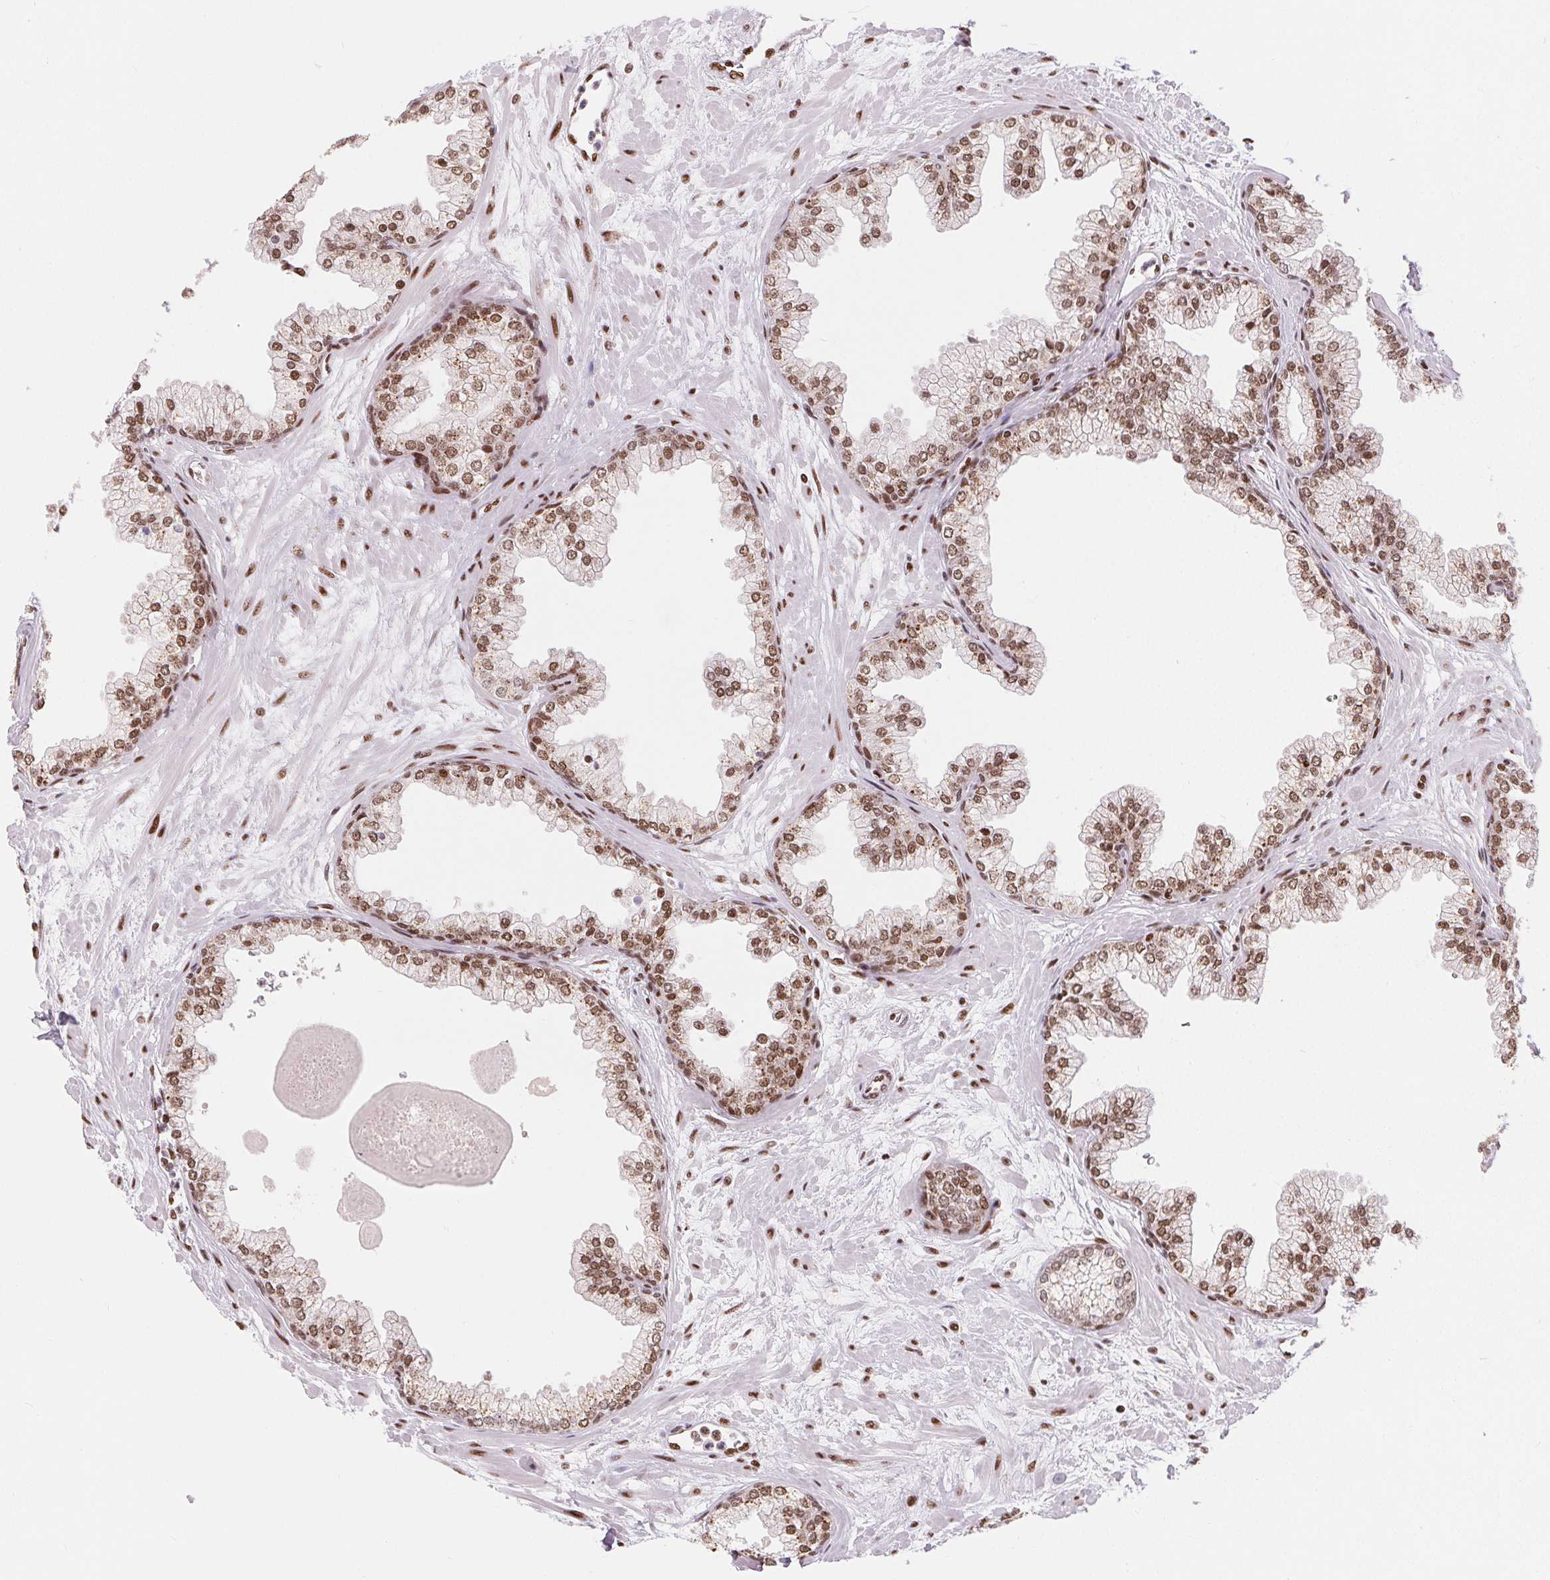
{"staining": {"intensity": "moderate", "quantity": ">75%", "location": "nuclear"}, "tissue": "prostate", "cell_type": "Glandular cells", "image_type": "normal", "snomed": [{"axis": "morphology", "description": "Normal tissue, NOS"}, {"axis": "topography", "description": "Prostate"}, {"axis": "topography", "description": "Peripheral nerve tissue"}], "caption": "Protein expression by immunohistochemistry shows moderate nuclear positivity in about >75% of glandular cells in normal prostate. Nuclei are stained in blue.", "gene": "ZNF80", "patient": {"sex": "male", "age": 61}}